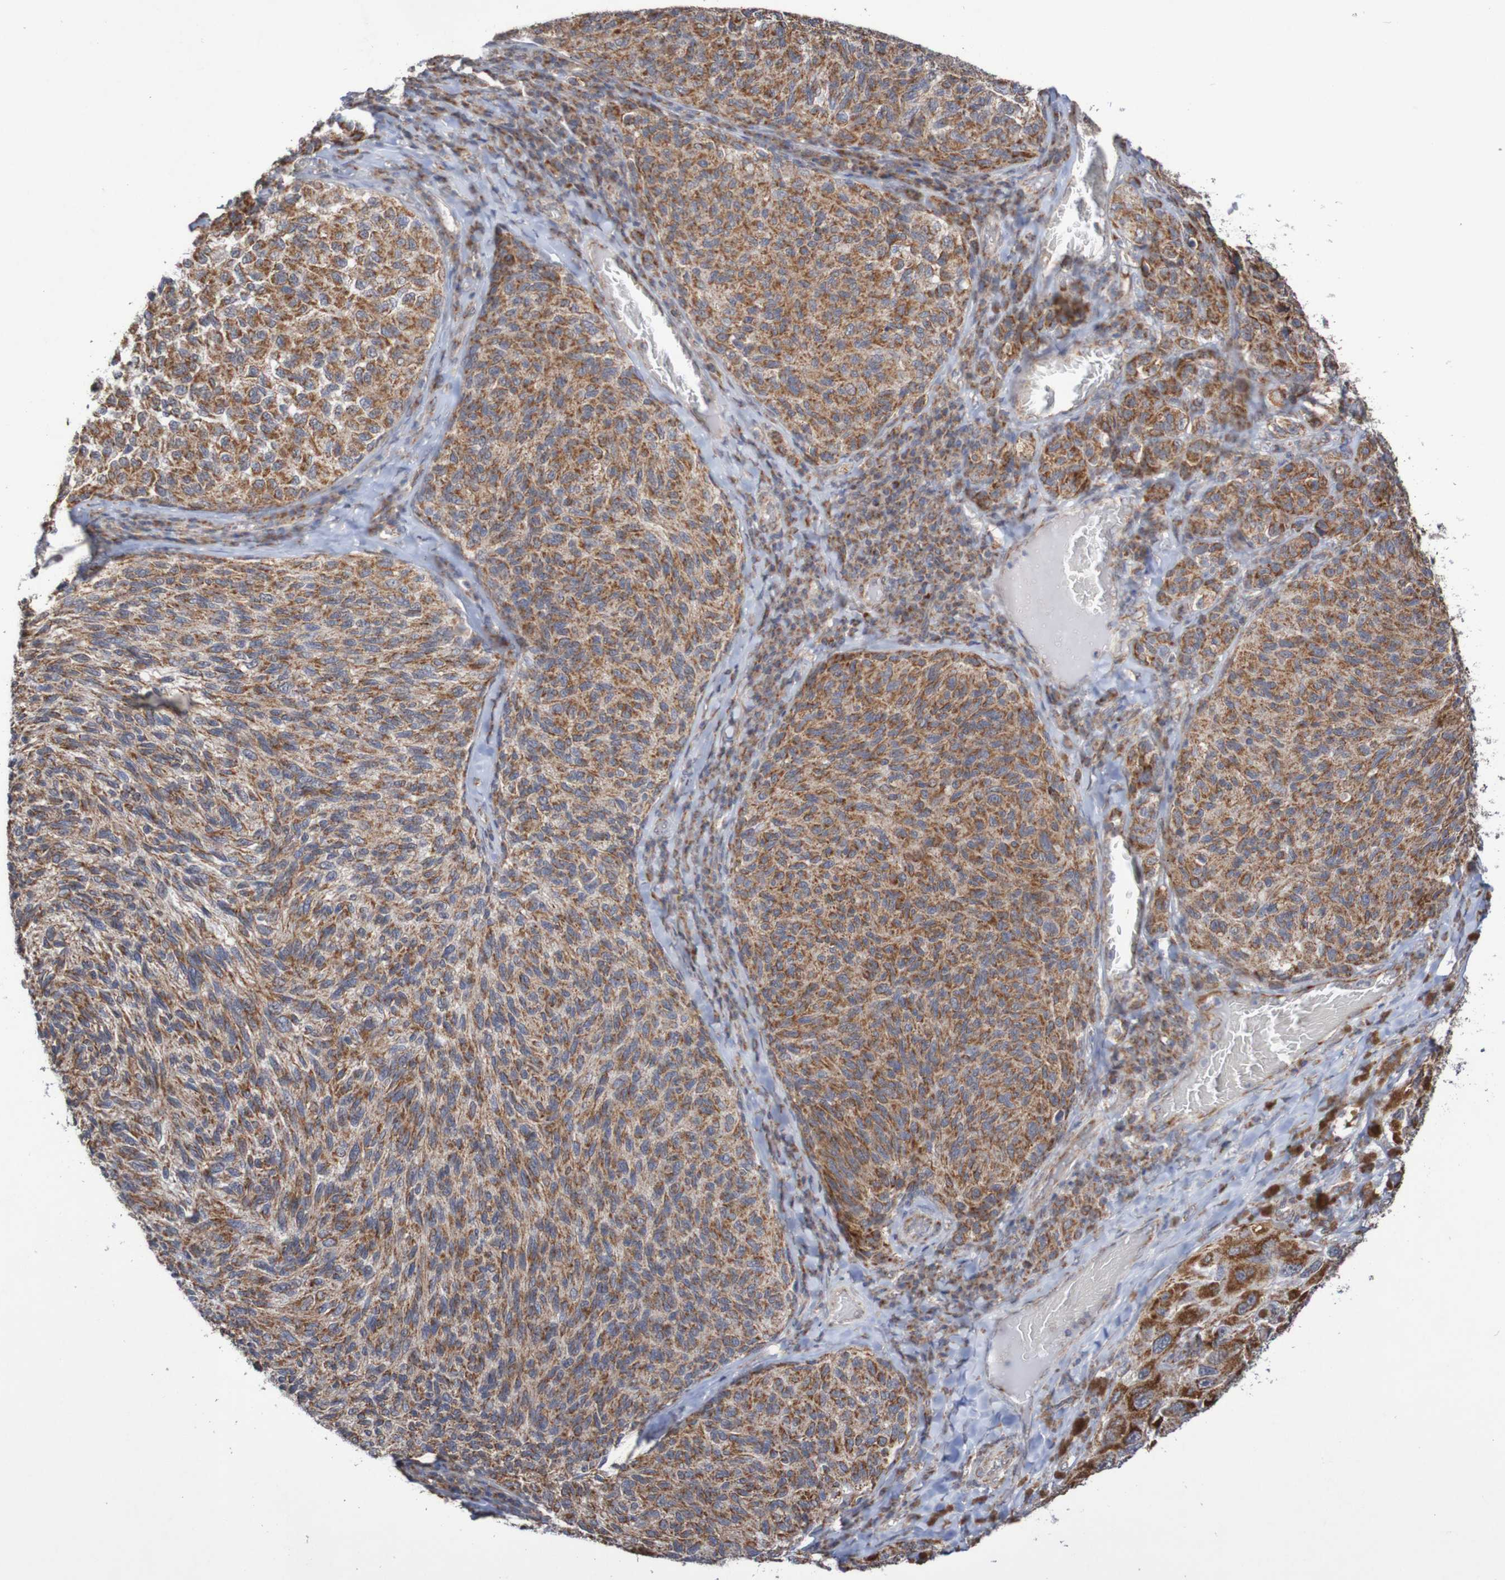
{"staining": {"intensity": "strong", "quantity": ">75%", "location": "cytoplasmic/membranous"}, "tissue": "melanoma", "cell_type": "Tumor cells", "image_type": "cancer", "snomed": [{"axis": "morphology", "description": "Malignant melanoma, NOS"}, {"axis": "topography", "description": "Skin"}], "caption": "High-magnification brightfield microscopy of malignant melanoma stained with DAB (3,3'-diaminobenzidine) (brown) and counterstained with hematoxylin (blue). tumor cells exhibit strong cytoplasmic/membranous positivity is appreciated in approximately>75% of cells.", "gene": "DVL1", "patient": {"sex": "female", "age": 73}}